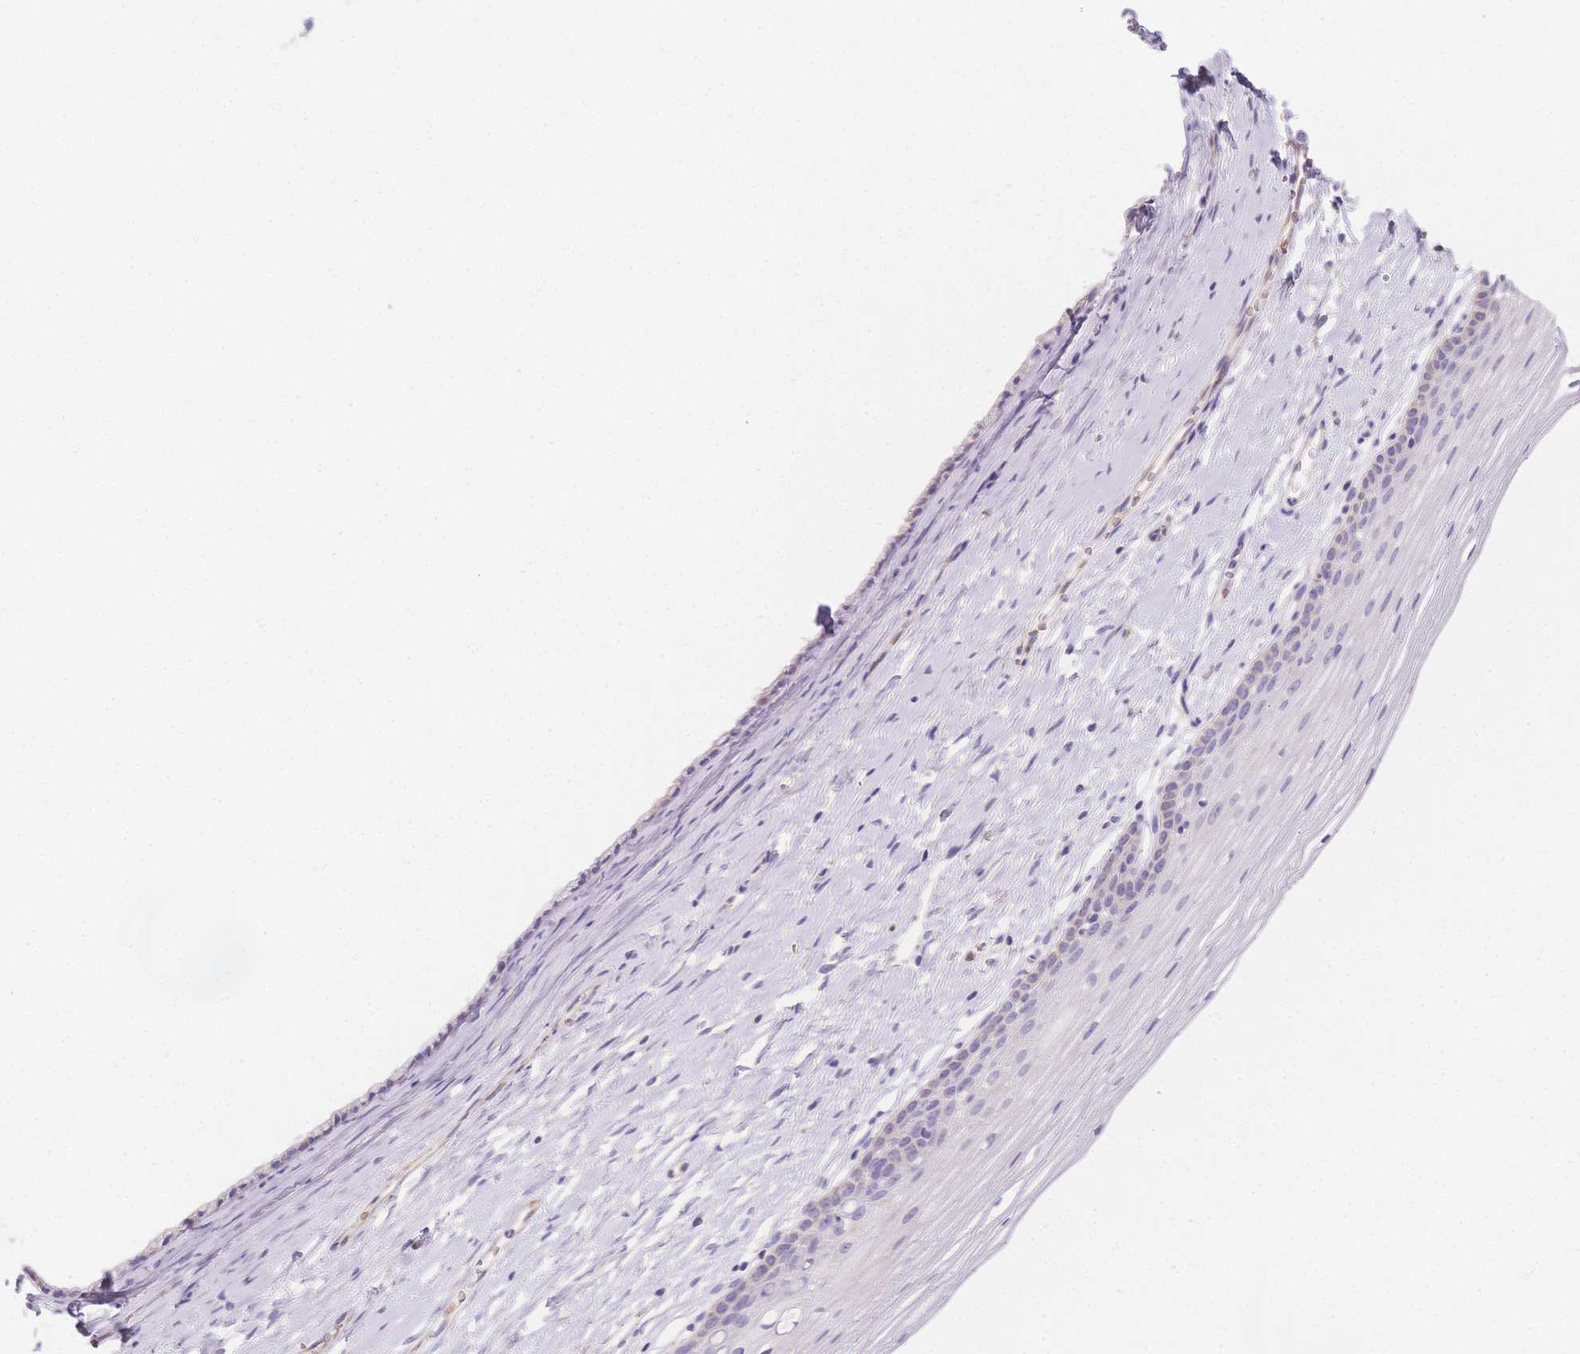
{"staining": {"intensity": "weak", "quantity": "<25%", "location": "cytoplasmic/membranous"}, "tissue": "cervix", "cell_type": "Glandular cells", "image_type": "normal", "snomed": [{"axis": "morphology", "description": "Normal tissue, NOS"}, {"axis": "topography", "description": "Cervix"}], "caption": "Micrograph shows no protein positivity in glandular cells of normal cervix.", "gene": "SMYD1", "patient": {"sex": "female", "age": 40}}